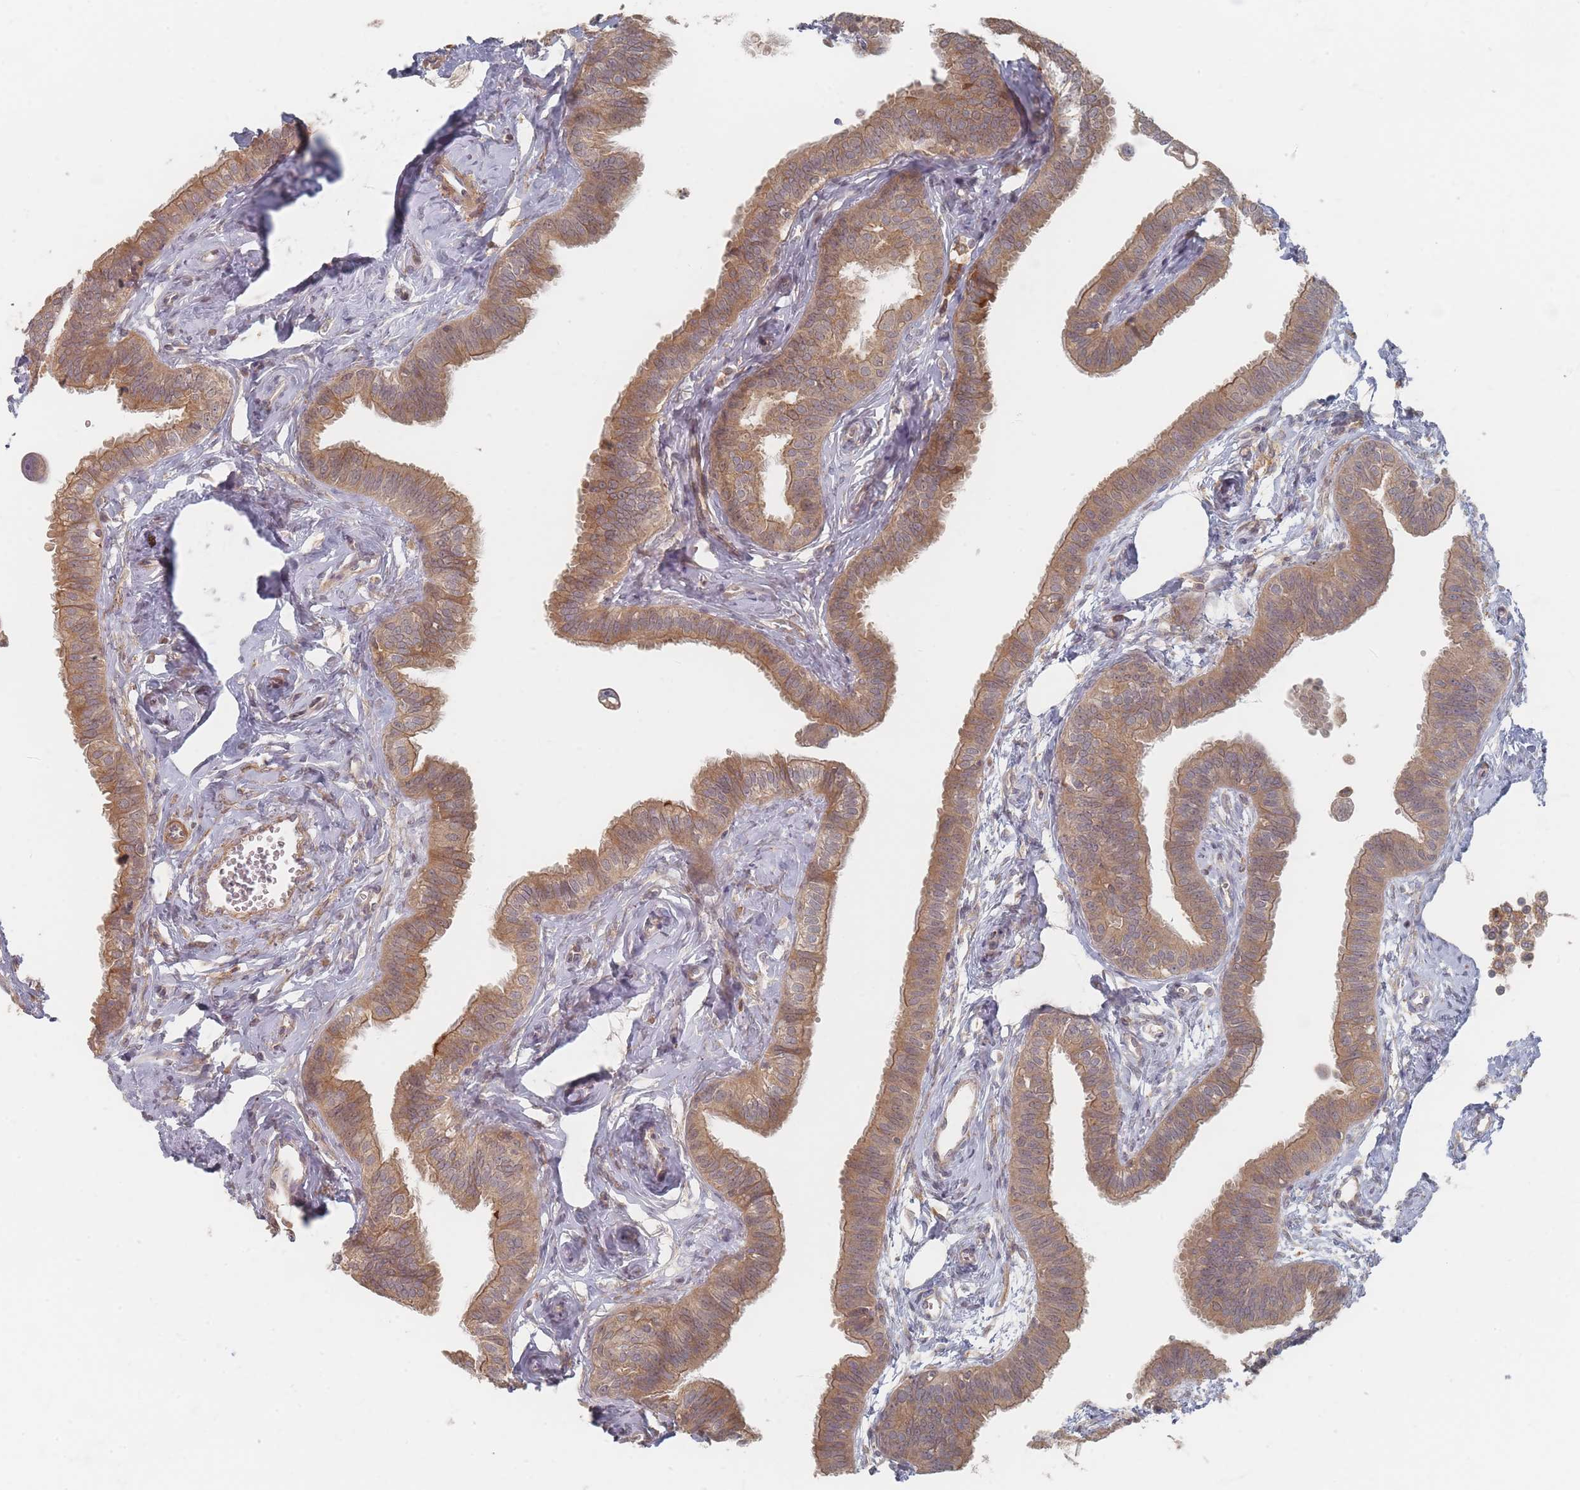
{"staining": {"intensity": "moderate", "quantity": ">75%", "location": "cytoplasmic/membranous"}, "tissue": "fallopian tube", "cell_type": "Glandular cells", "image_type": "normal", "snomed": [{"axis": "morphology", "description": "Normal tissue, NOS"}, {"axis": "morphology", "description": "Carcinoma, NOS"}, {"axis": "topography", "description": "Fallopian tube"}, {"axis": "topography", "description": "Ovary"}], "caption": "Immunohistochemistry image of benign fallopian tube stained for a protein (brown), which displays medium levels of moderate cytoplasmic/membranous positivity in about >75% of glandular cells.", "gene": "GLE1", "patient": {"sex": "female", "age": 59}}